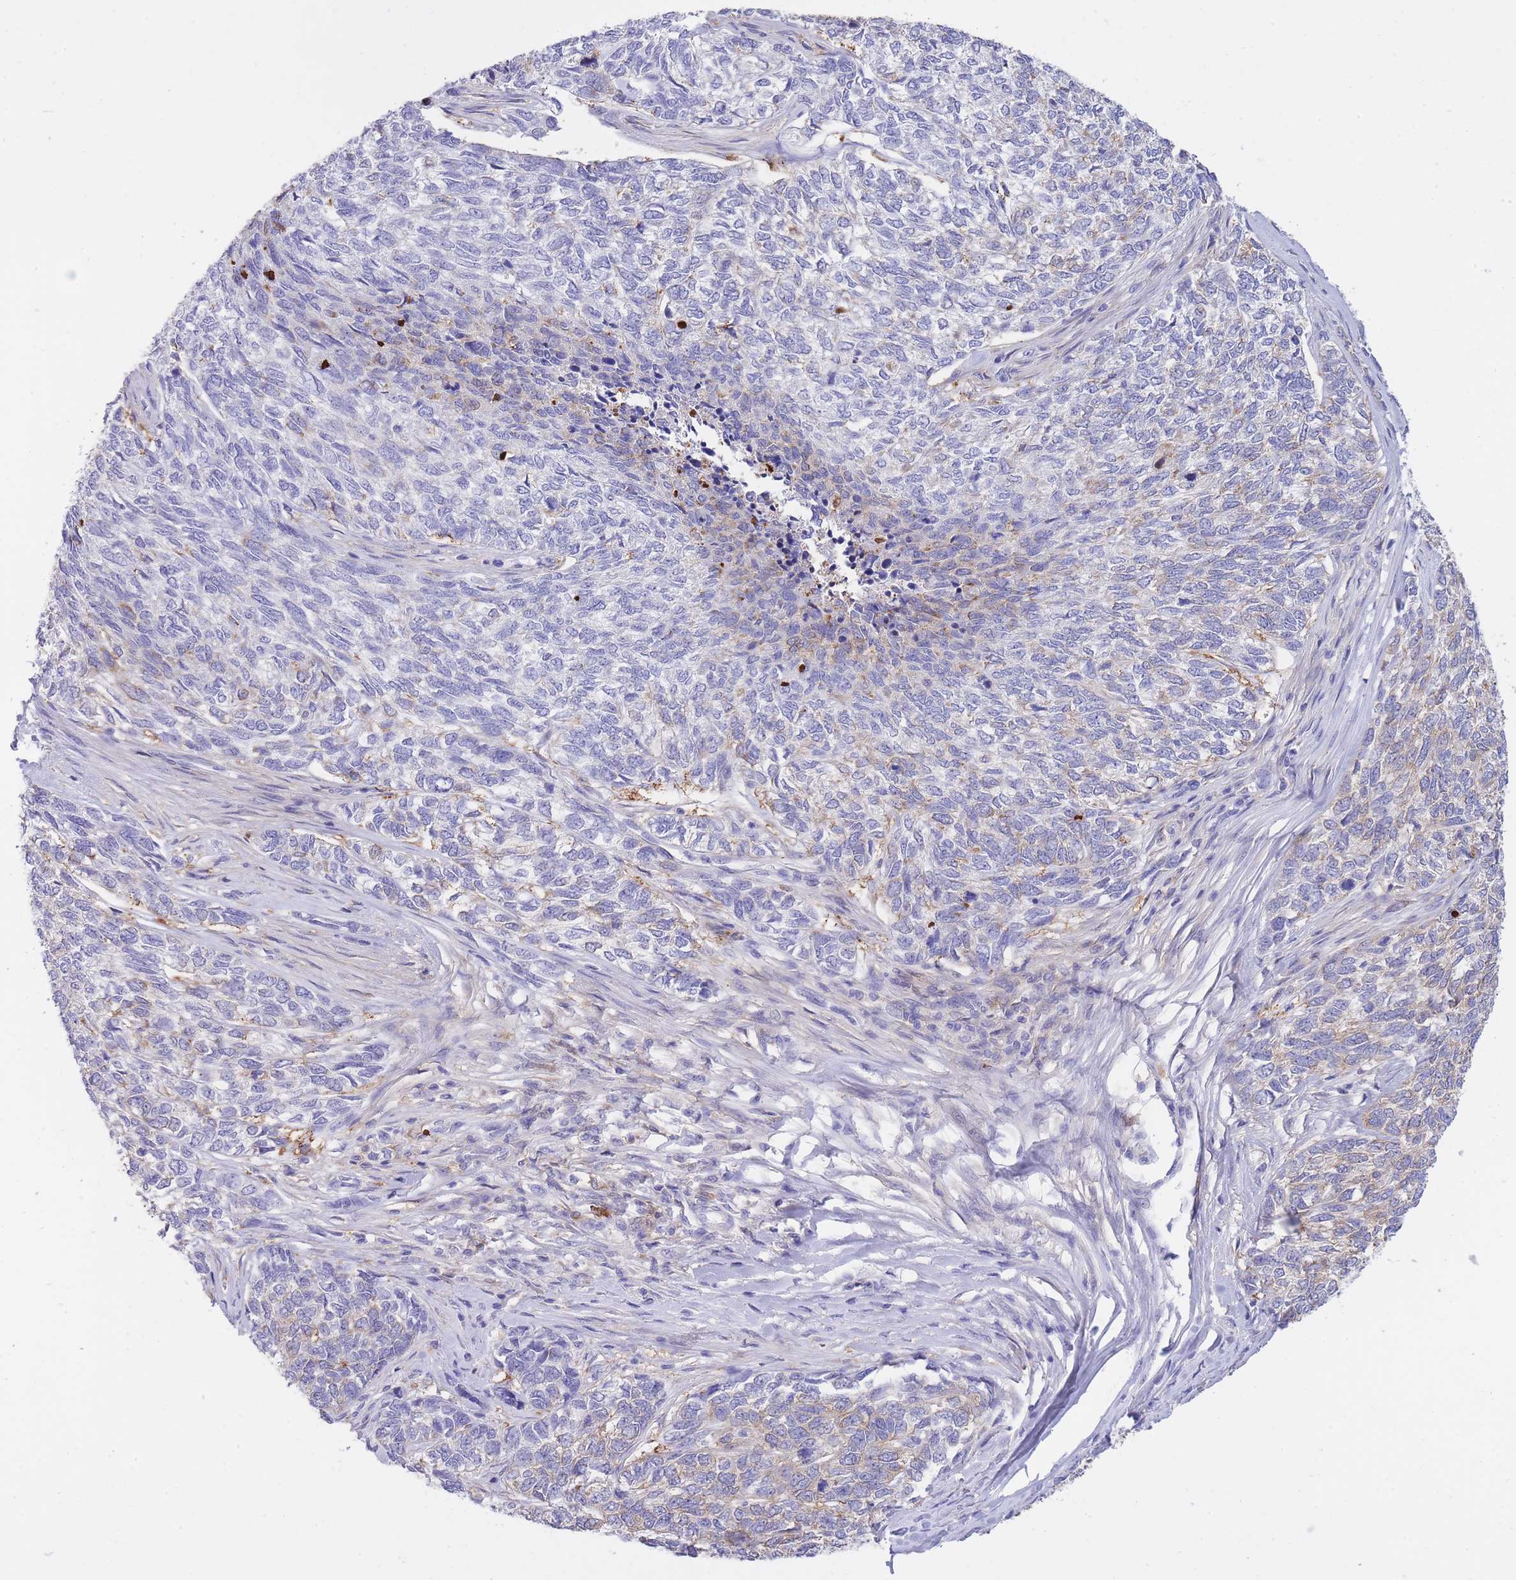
{"staining": {"intensity": "weak", "quantity": "<25%", "location": "cytoplasmic/membranous"}, "tissue": "skin cancer", "cell_type": "Tumor cells", "image_type": "cancer", "snomed": [{"axis": "morphology", "description": "Basal cell carcinoma"}, {"axis": "topography", "description": "Skin"}], "caption": "IHC of skin cancer (basal cell carcinoma) displays no positivity in tumor cells.", "gene": "NAMPT", "patient": {"sex": "female", "age": 65}}